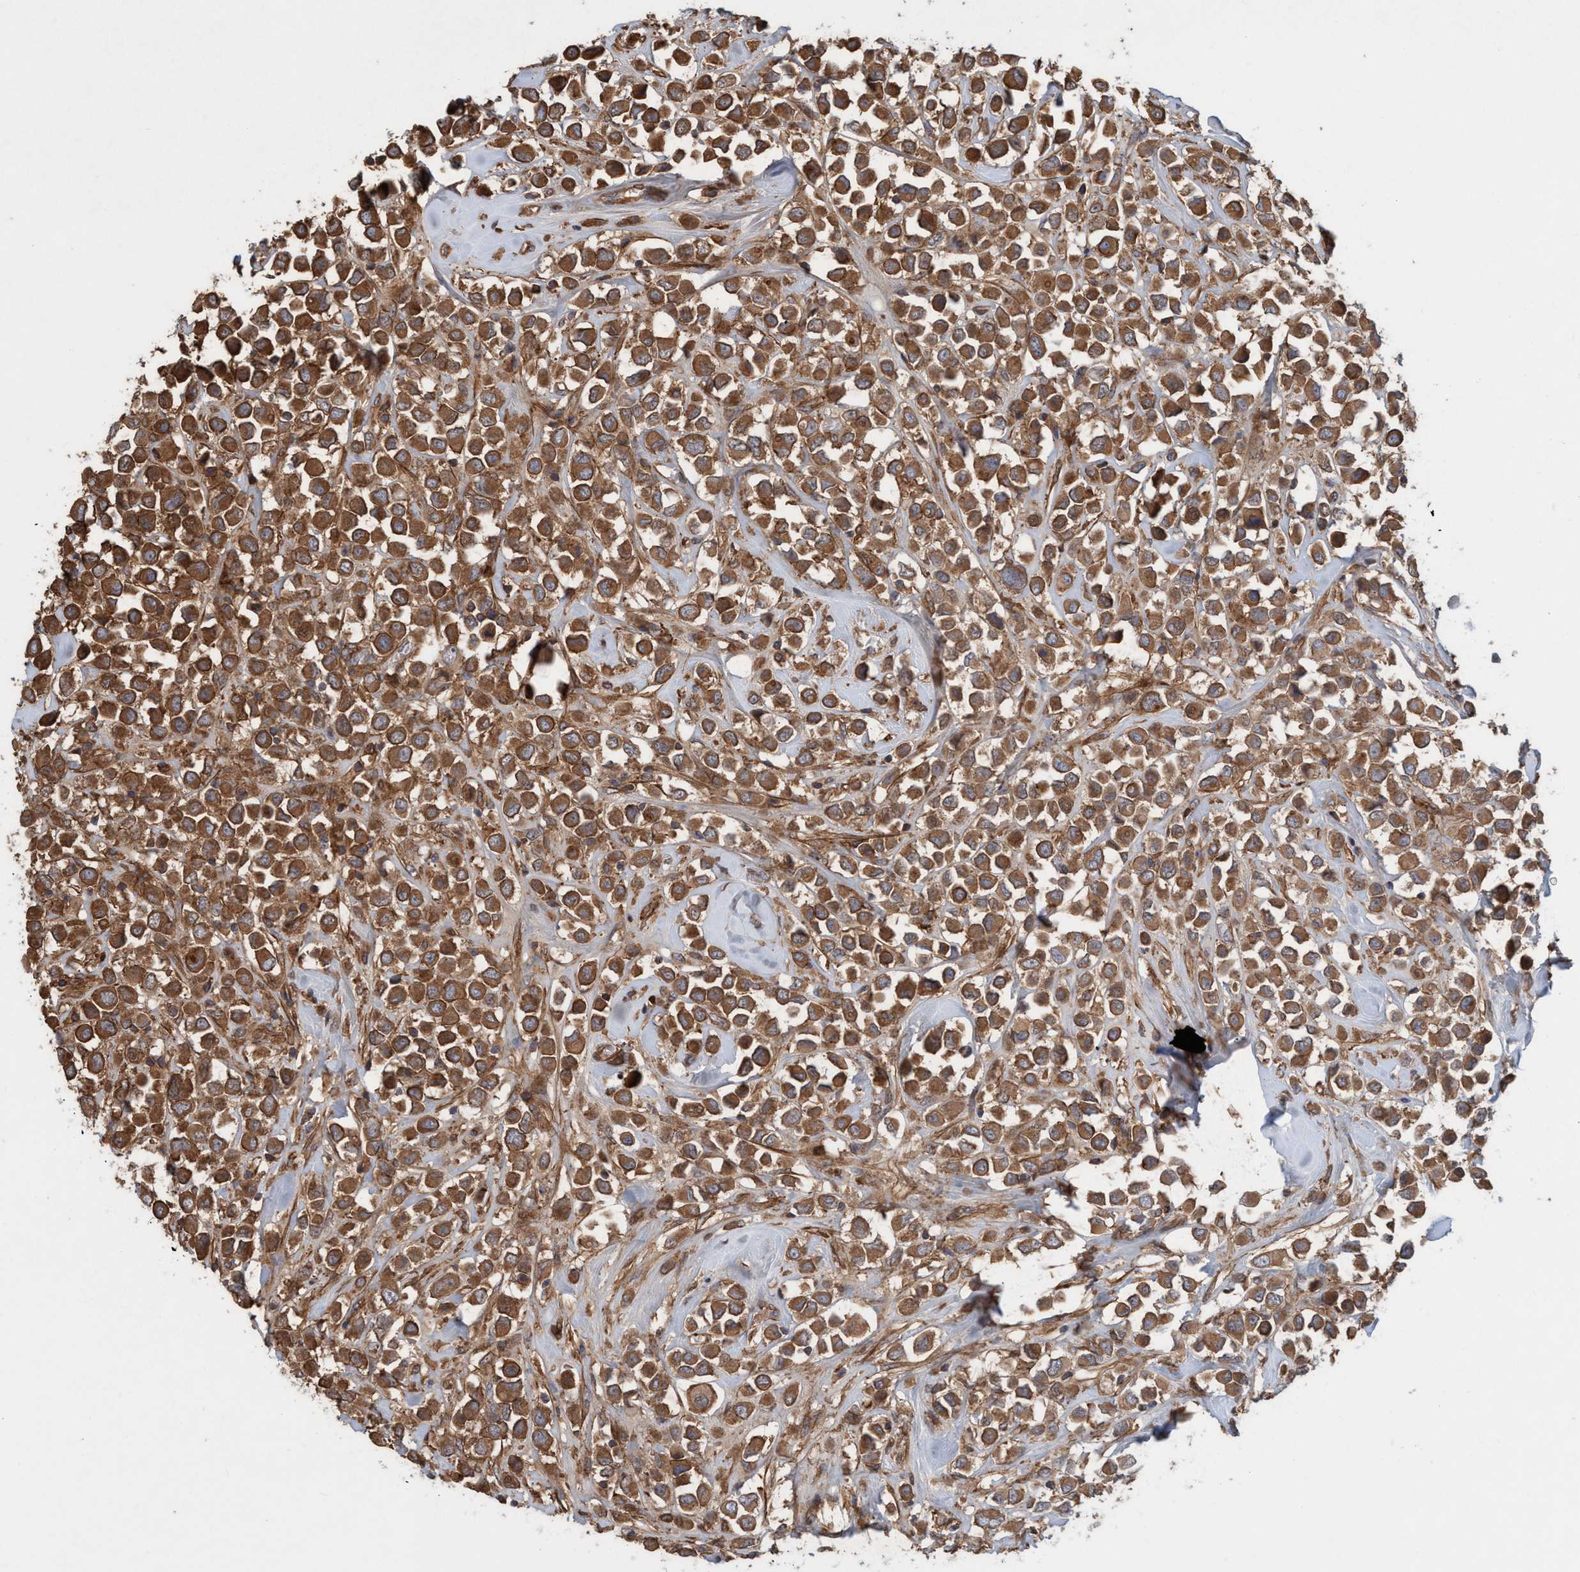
{"staining": {"intensity": "moderate", "quantity": ">75%", "location": "cytoplasmic/membranous"}, "tissue": "breast cancer", "cell_type": "Tumor cells", "image_type": "cancer", "snomed": [{"axis": "morphology", "description": "Duct carcinoma"}, {"axis": "topography", "description": "Breast"}], "caption": "DAB (3,3'-diaminobenzidine) immunohistochemical staining of human breast cancer reveals moderate cytoplasmic/membranous protein expression in approximately >75% of tumor cells. The protein is stained brown, and the nuclei are stained in blue (DAB (3,3'-diaminobenzidine) IHC with brightfield microscopy, high magnification).", "gene": "SPECC1", "patient": {"sex": "female", "age": 61}}